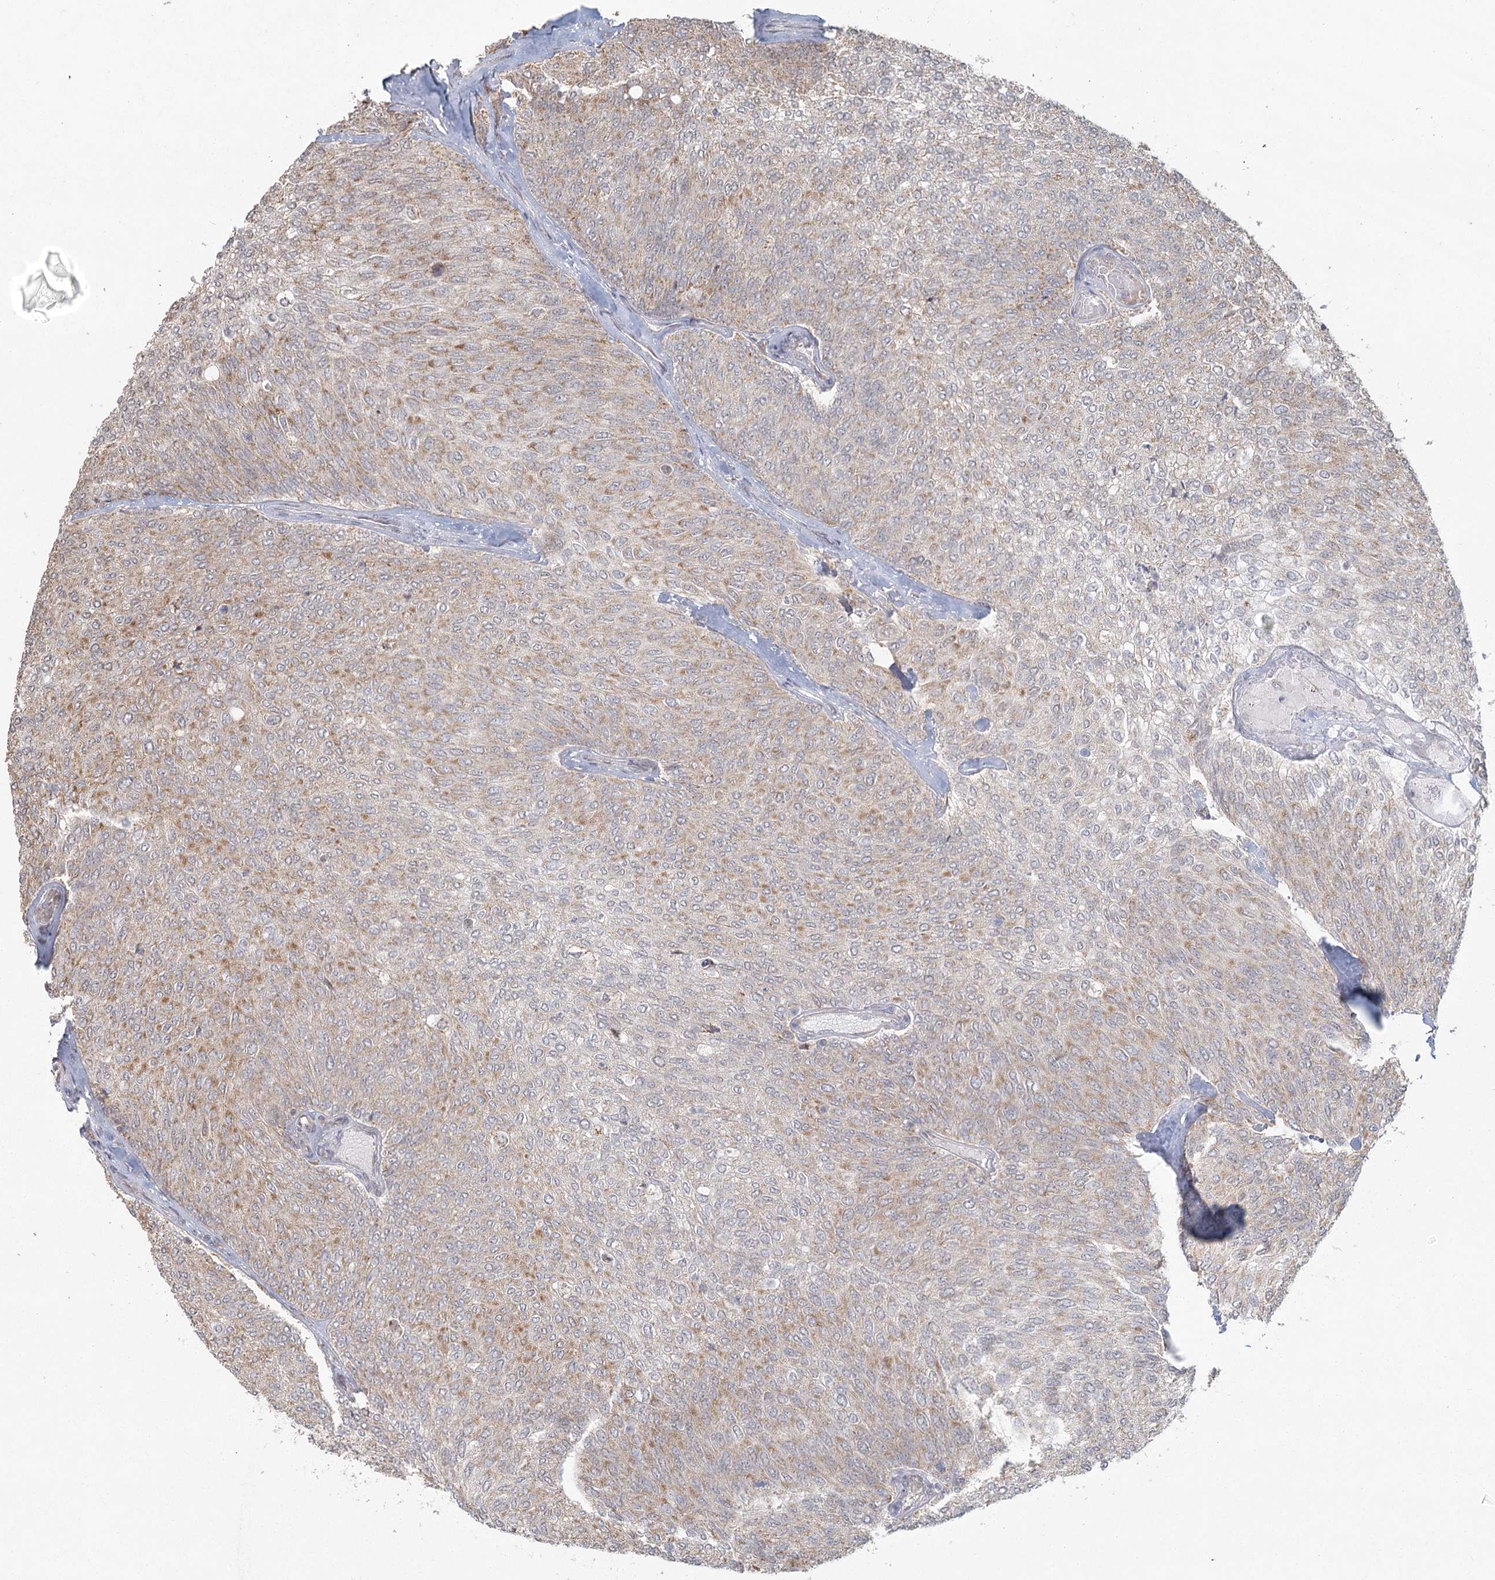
{"staining": {"intensity": "weak", "quantity": "25%-75%", "location": "cytoplasmic/membranous"}, "tissue": "urothelial cancer", "cell_type": "Tumor cells", "image_type": "cancer", "snomed": [{"axis": "morphology", "description": "Urothelial carcinoma, Low grade"}, {"axis": "topography", "description": "Urinary bladder"}], "caption": "Low-grade urothelial carcinoma stained for a protein (brown) demonstrates weak cytoplasmic/membranous positive expression in about 25%-75% of tumor cells.", "gene": "LACTB", "patient": {"sex": "female", "age": 79}}